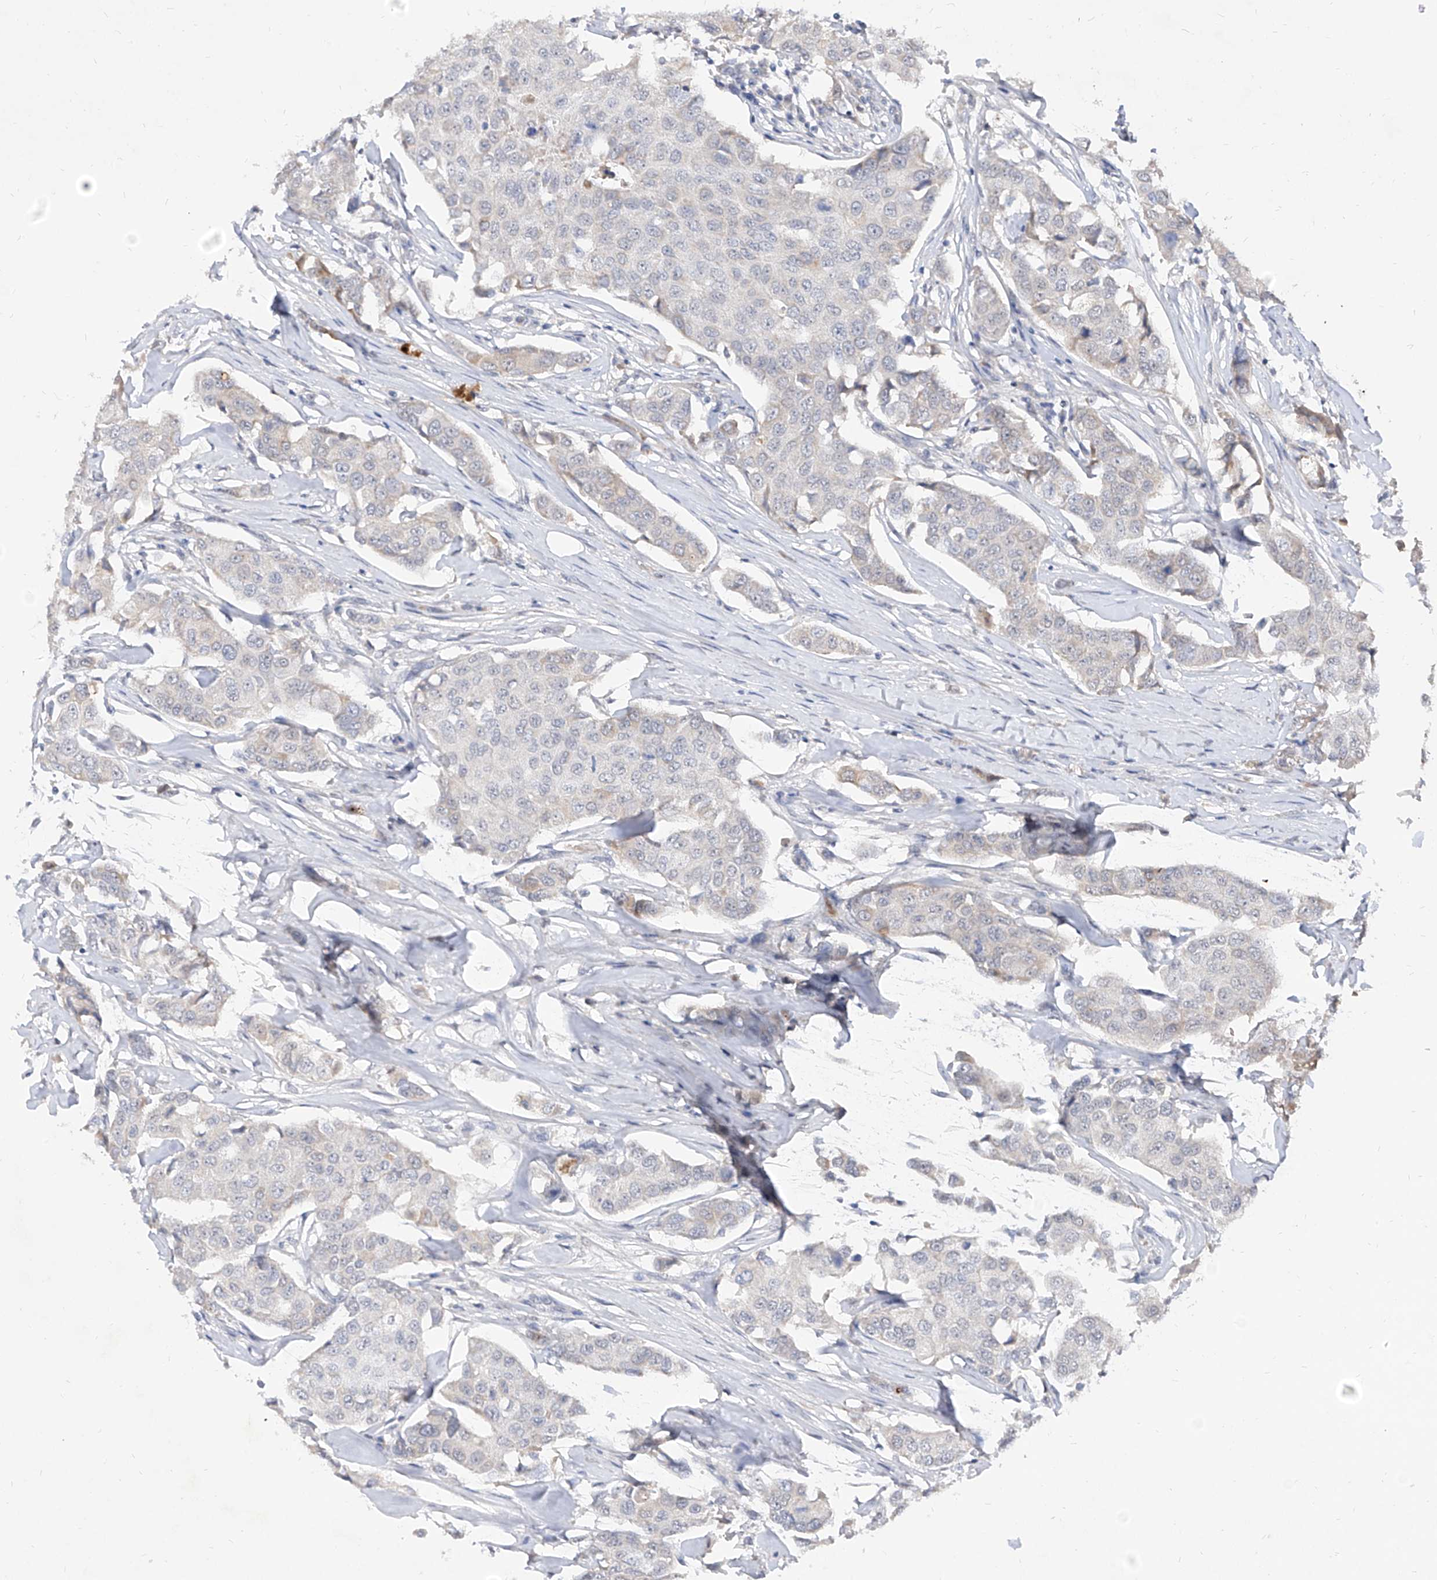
{"staining": {"intensity": "negative", "quantity": "none", "location": "none"}, "tissue": "breast cancer", "cell_type": "Tumor cells", "image_type": "cancer", "snomed": [{"axis": "morphology", "description": "Duct carcinoma"}, {"axis": "topography", "description": "Breast"}], "caption": "The micrograph displays no staining of tumor cells in breast cancer.", "gene": "C4A", "patient": {"sex": "female", "age": 80}}